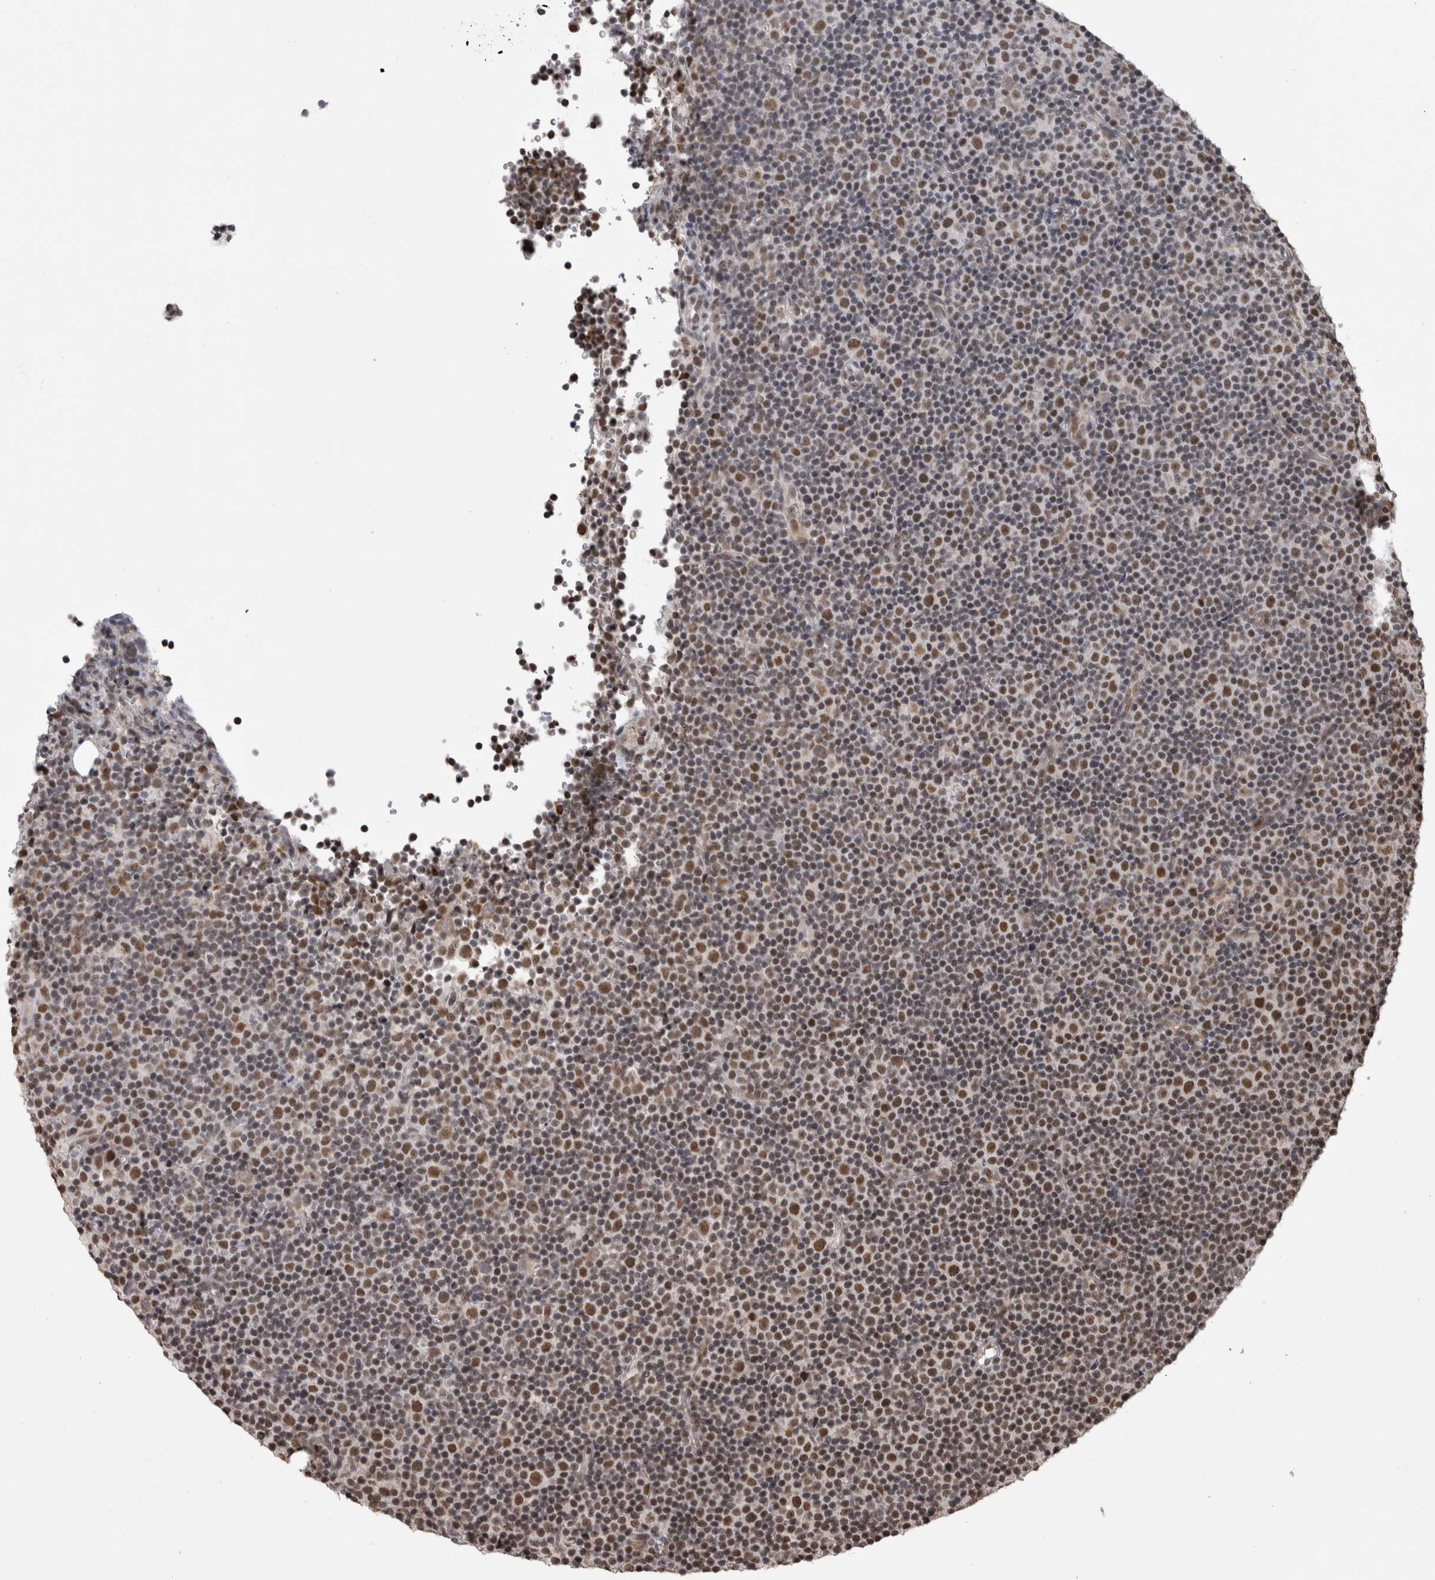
{"staining": {"intensity": "moderate", "quantity": "25%-75%", "location": "nuclear"}, "tissue": "lymphoma", "cell_type": "Tumor cells", "image_type": "cancer", "snomed": [{"axis": "morphology", "description": "Malignant lymphoma, non-Hodgkin's type, Low grade"}, {"axis": "topography", "description": "Lymph node"}], "caption": "The immunohistochemical stain labels moderate nuclear staining in tumor cells of lymphoma tissue.", "gene": "CPSF2", "patient": {"sex": "female", "age": 67}}